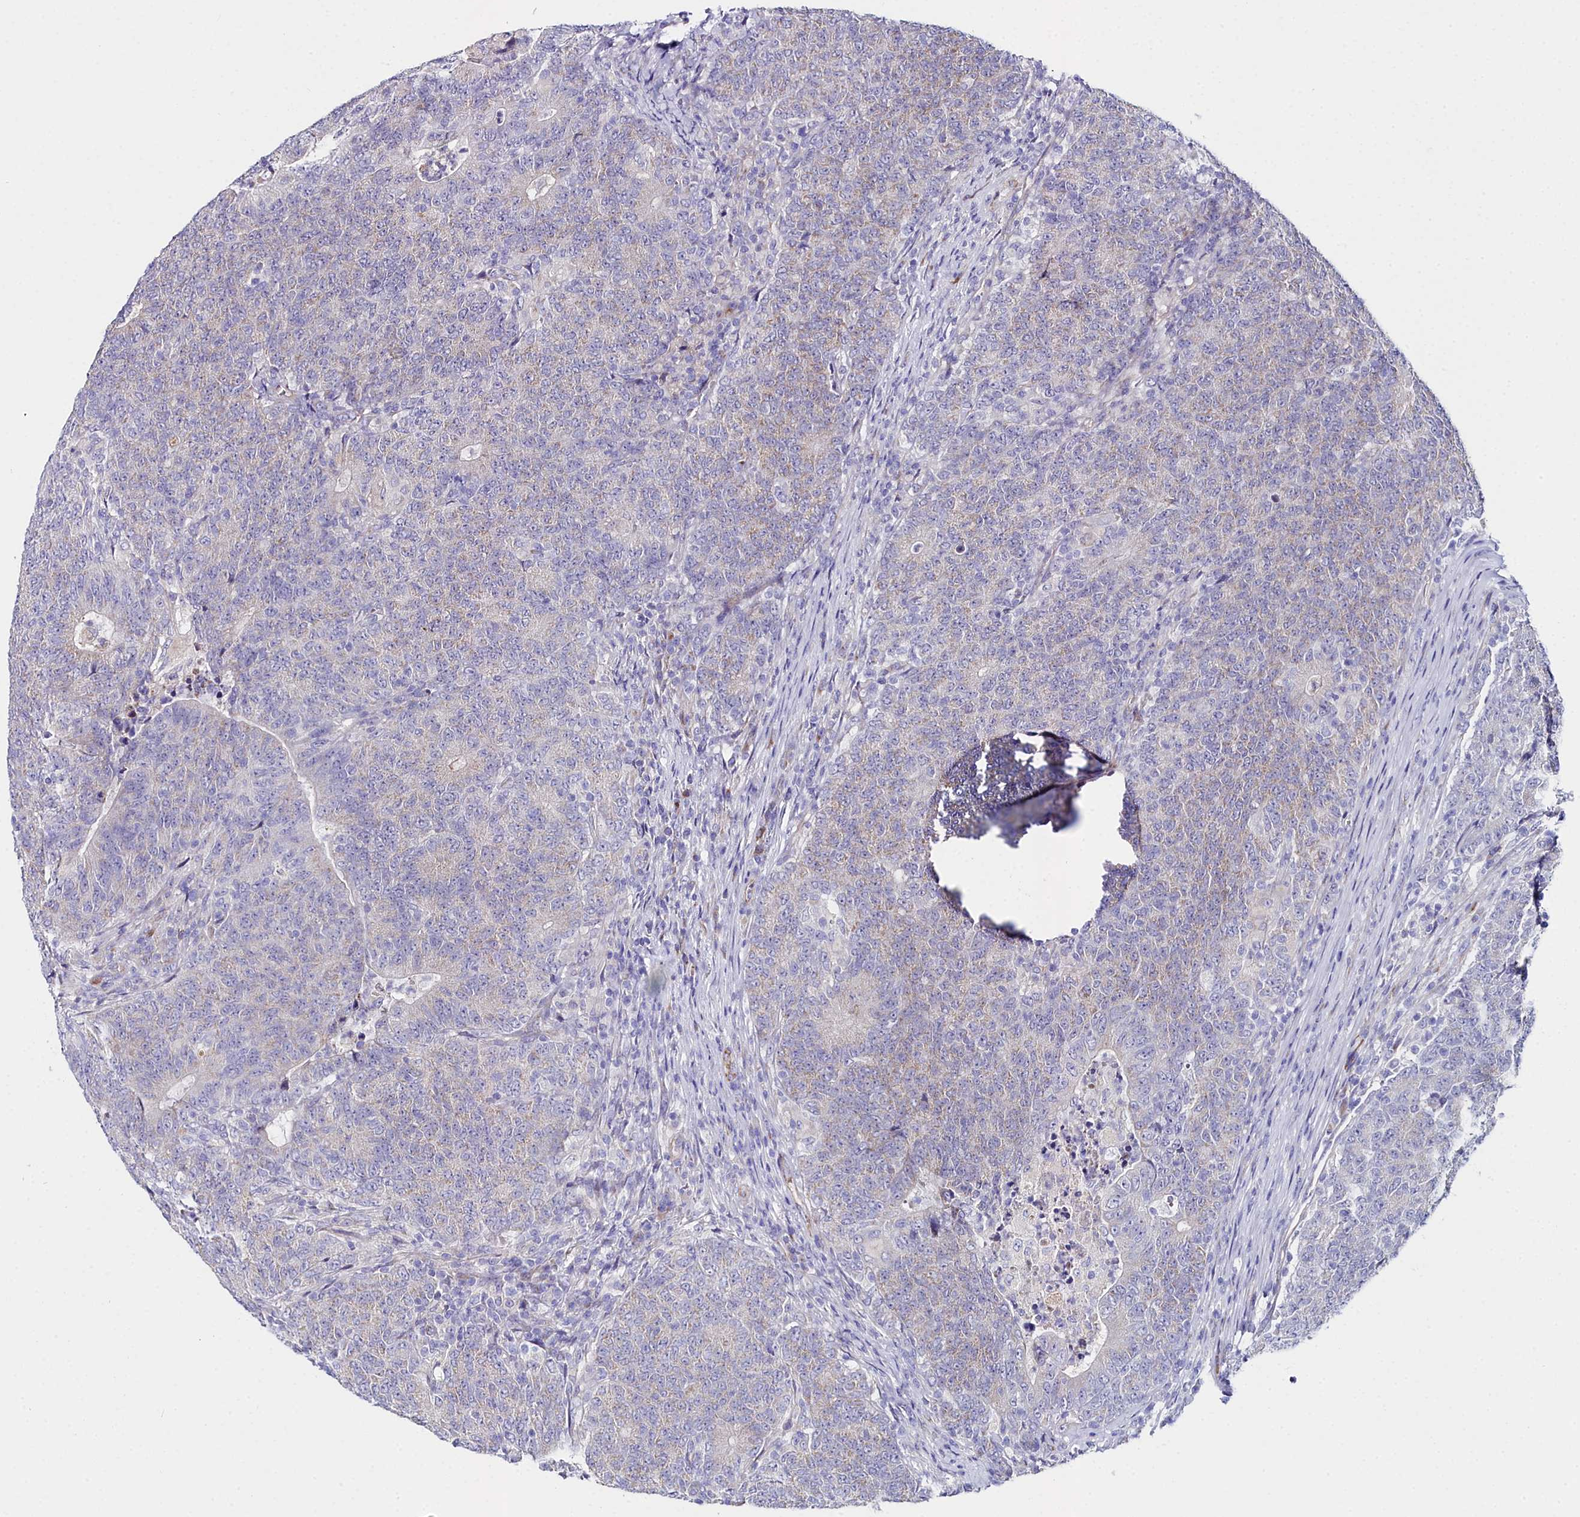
{"staining": {"intensity": "negative", "quantity": "none", "location": "none"}, "tissue": "colorectal cancer", "cell_type": "Tumor cells", "image_type": "cancer", "snomed": [{"axis": "morphology", "description": "Adenocarcinoma, NOS"}, {"axis": "topography", "description": "Colon"}], "caption": "A high-resolution histopathology image shows immunohistochemistry (IHC) staining of colorectal cancer, which reveals no significant expression in tumor cells.", "gene": "SLC49A3", "patient": {"sex": "female", "age": 75}}